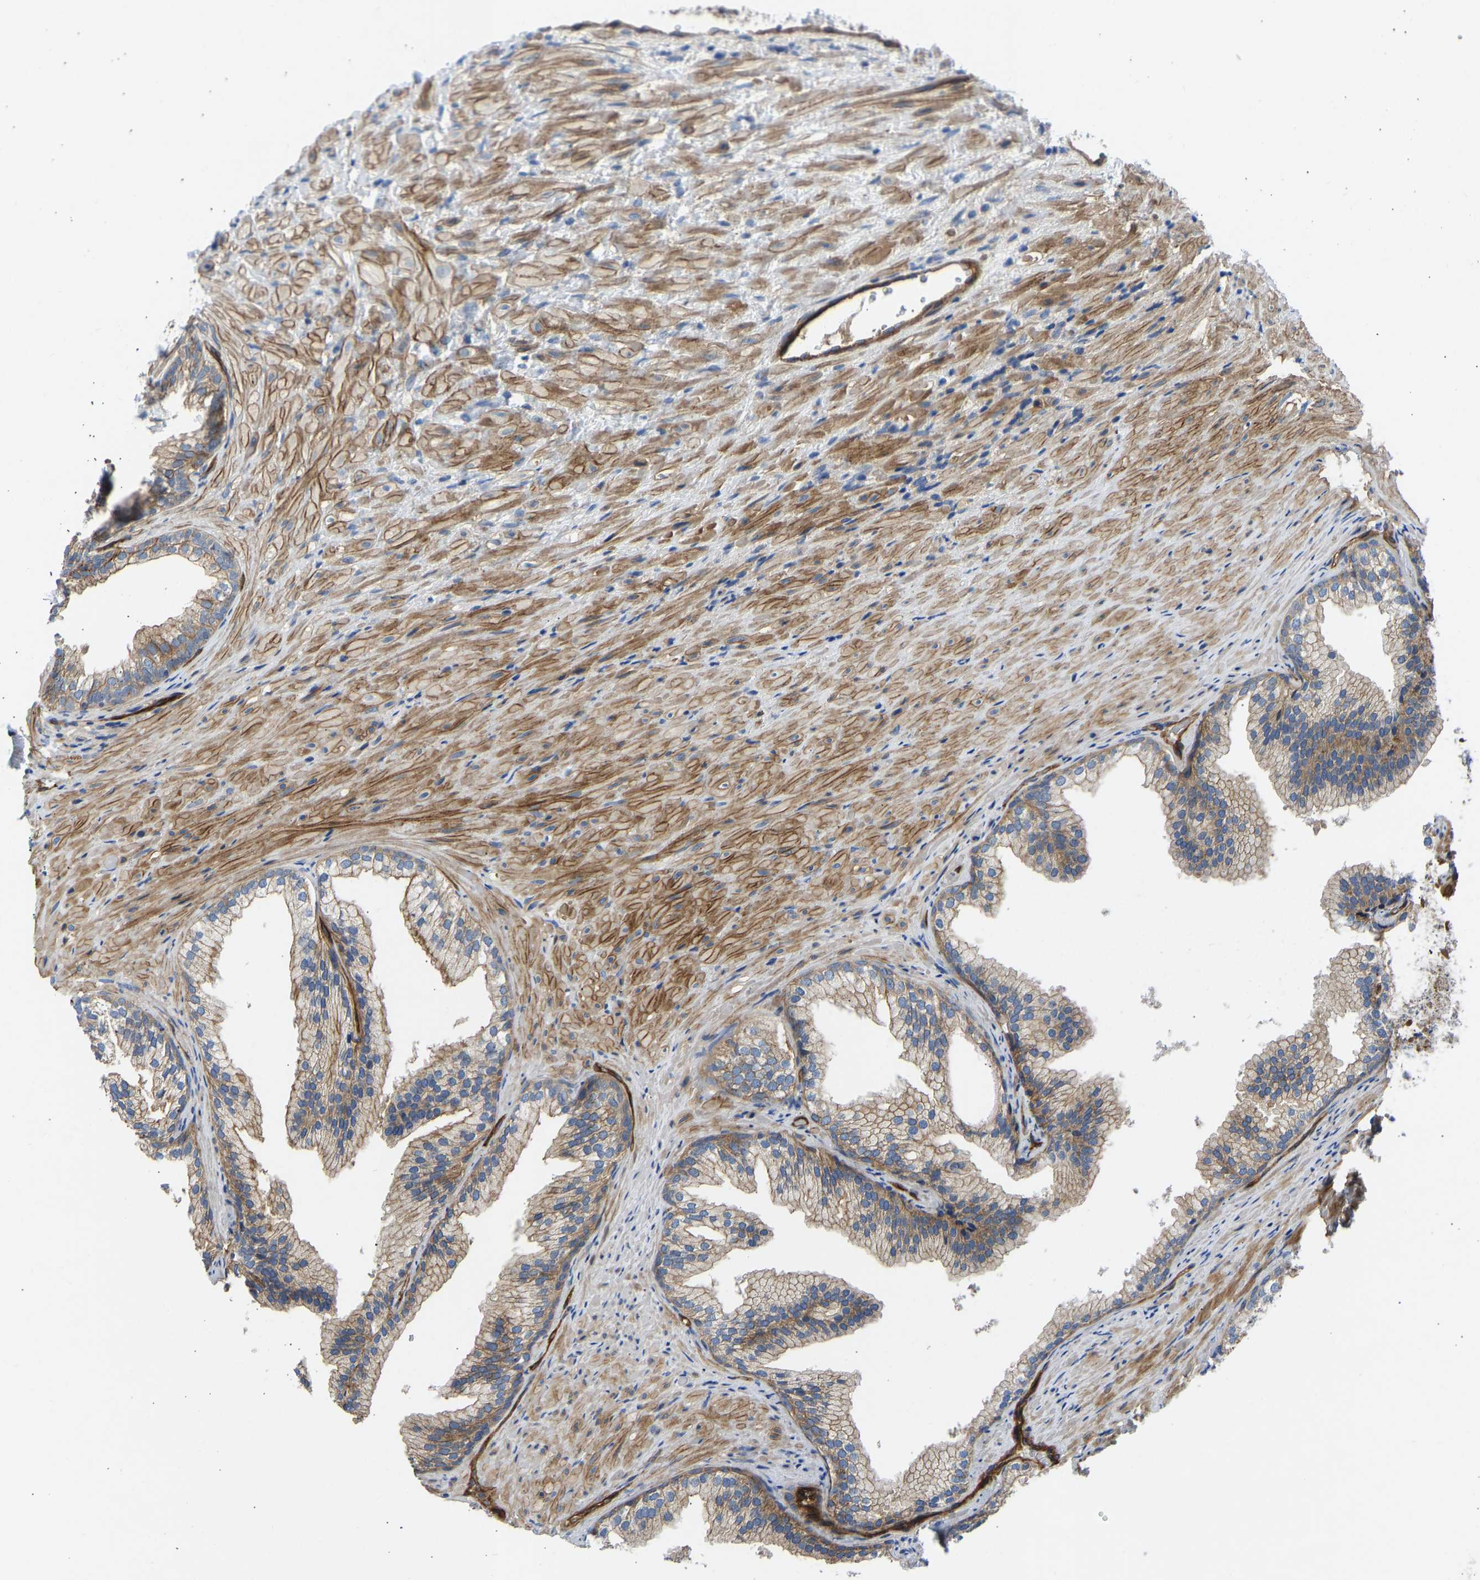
{"staining": {"intensity": "moderate", "quantity": ">75%", "location": "cytoplasmic/membranous"}, "tissue": "prostate", "cell_type": "Glandular cells", "image_type": "normal", "snomed": [{"axis": "morphology", "description": "Normal tissue, NOS"}, {"axis": "topography", "description": "Prostate"}], "caption": "IHC micrograph of benign human prostate stained for a protein (brown), which displays medium levels of moderate cytoplasmic/membranous expression in approximately >75% of glandular cells.", "gene": "MYO1C", "patient": {"sex": "male", "age": 76}}